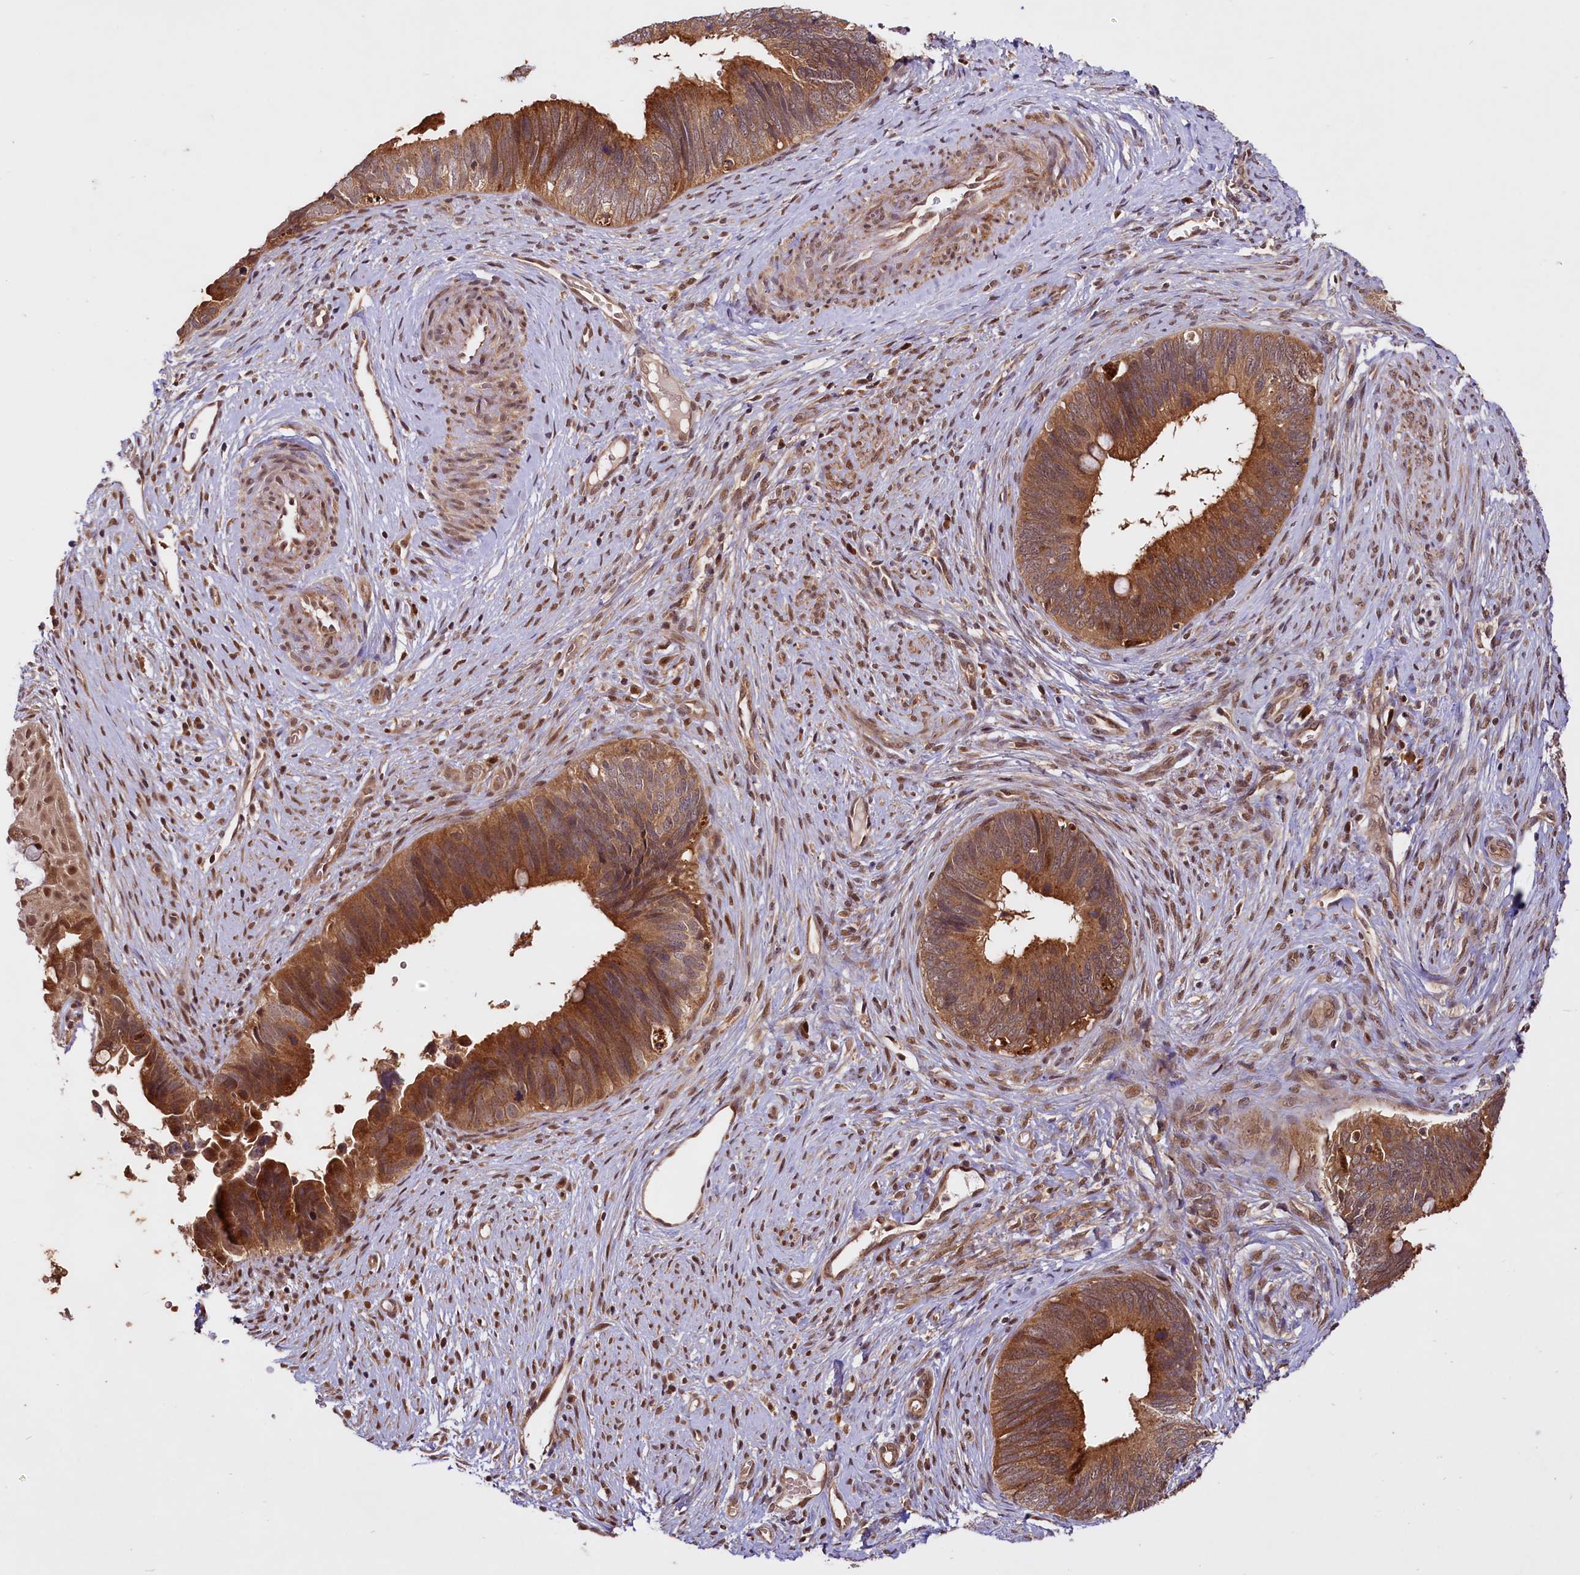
{"staining": {"intensity": "strong", "quantity": ">75%", "location": "cytoplasmic/membranous"}, "tissue": "cervical cancer", "cell_type": "Tumor cells", "image_type": "cancer", "snomed": [{"axis": "morphology", "description": "Adenocarcinoma, NOS"}, {"axis": "topography", "description": "Cervix"}], "caption": "Cervical cancer stained with immunohistochemistry (IHC) displays strong cytoplasmic/membranous positivity in about >75% of tumor cells.", "gene": "UBE3A", "patient": {"sex": "female", "age": 42}}